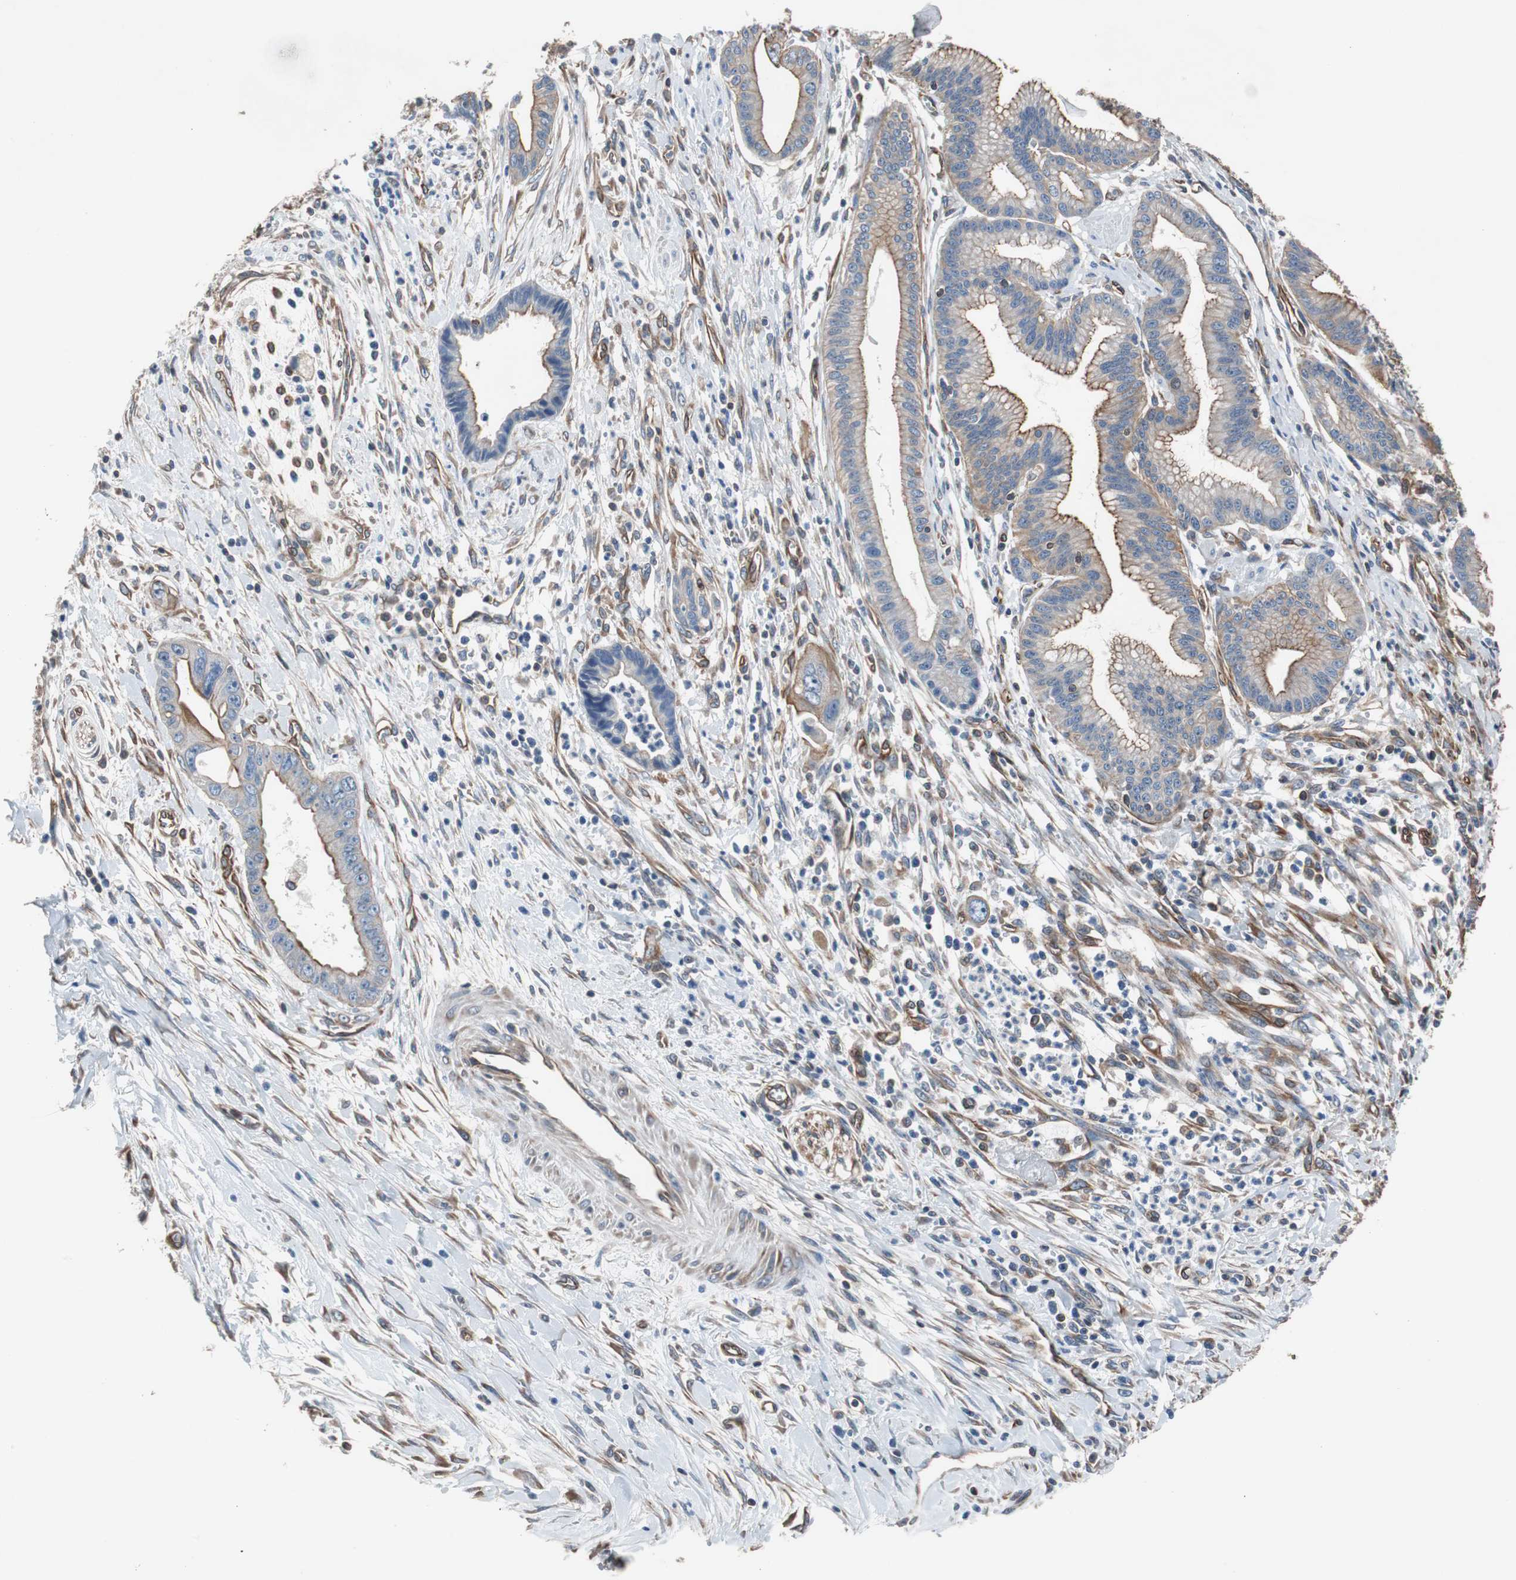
{"staining": {"intensity": "strong", "quantity": "25%-75%", "location": "cytoplasmic/membranous"}, "tissue": "pancreatic cancer", "cell_type": "Tumor cells", "image_type": "cancer", "snomed": [{"axis": "morphology", "description": "Adenocarcinoma, NOS"}, {"axis": "topography", "description": "Pancreas"}], "caption": "Protein staining by immunohistochemistry demonstrates strong cytoplasmic/membranous staining in about 25%-75% of tumor cells in pancreatic cancer (adenocarcinoma).", "gene": "KIF3B", "patient": {"sex": "male", "age": 59}}